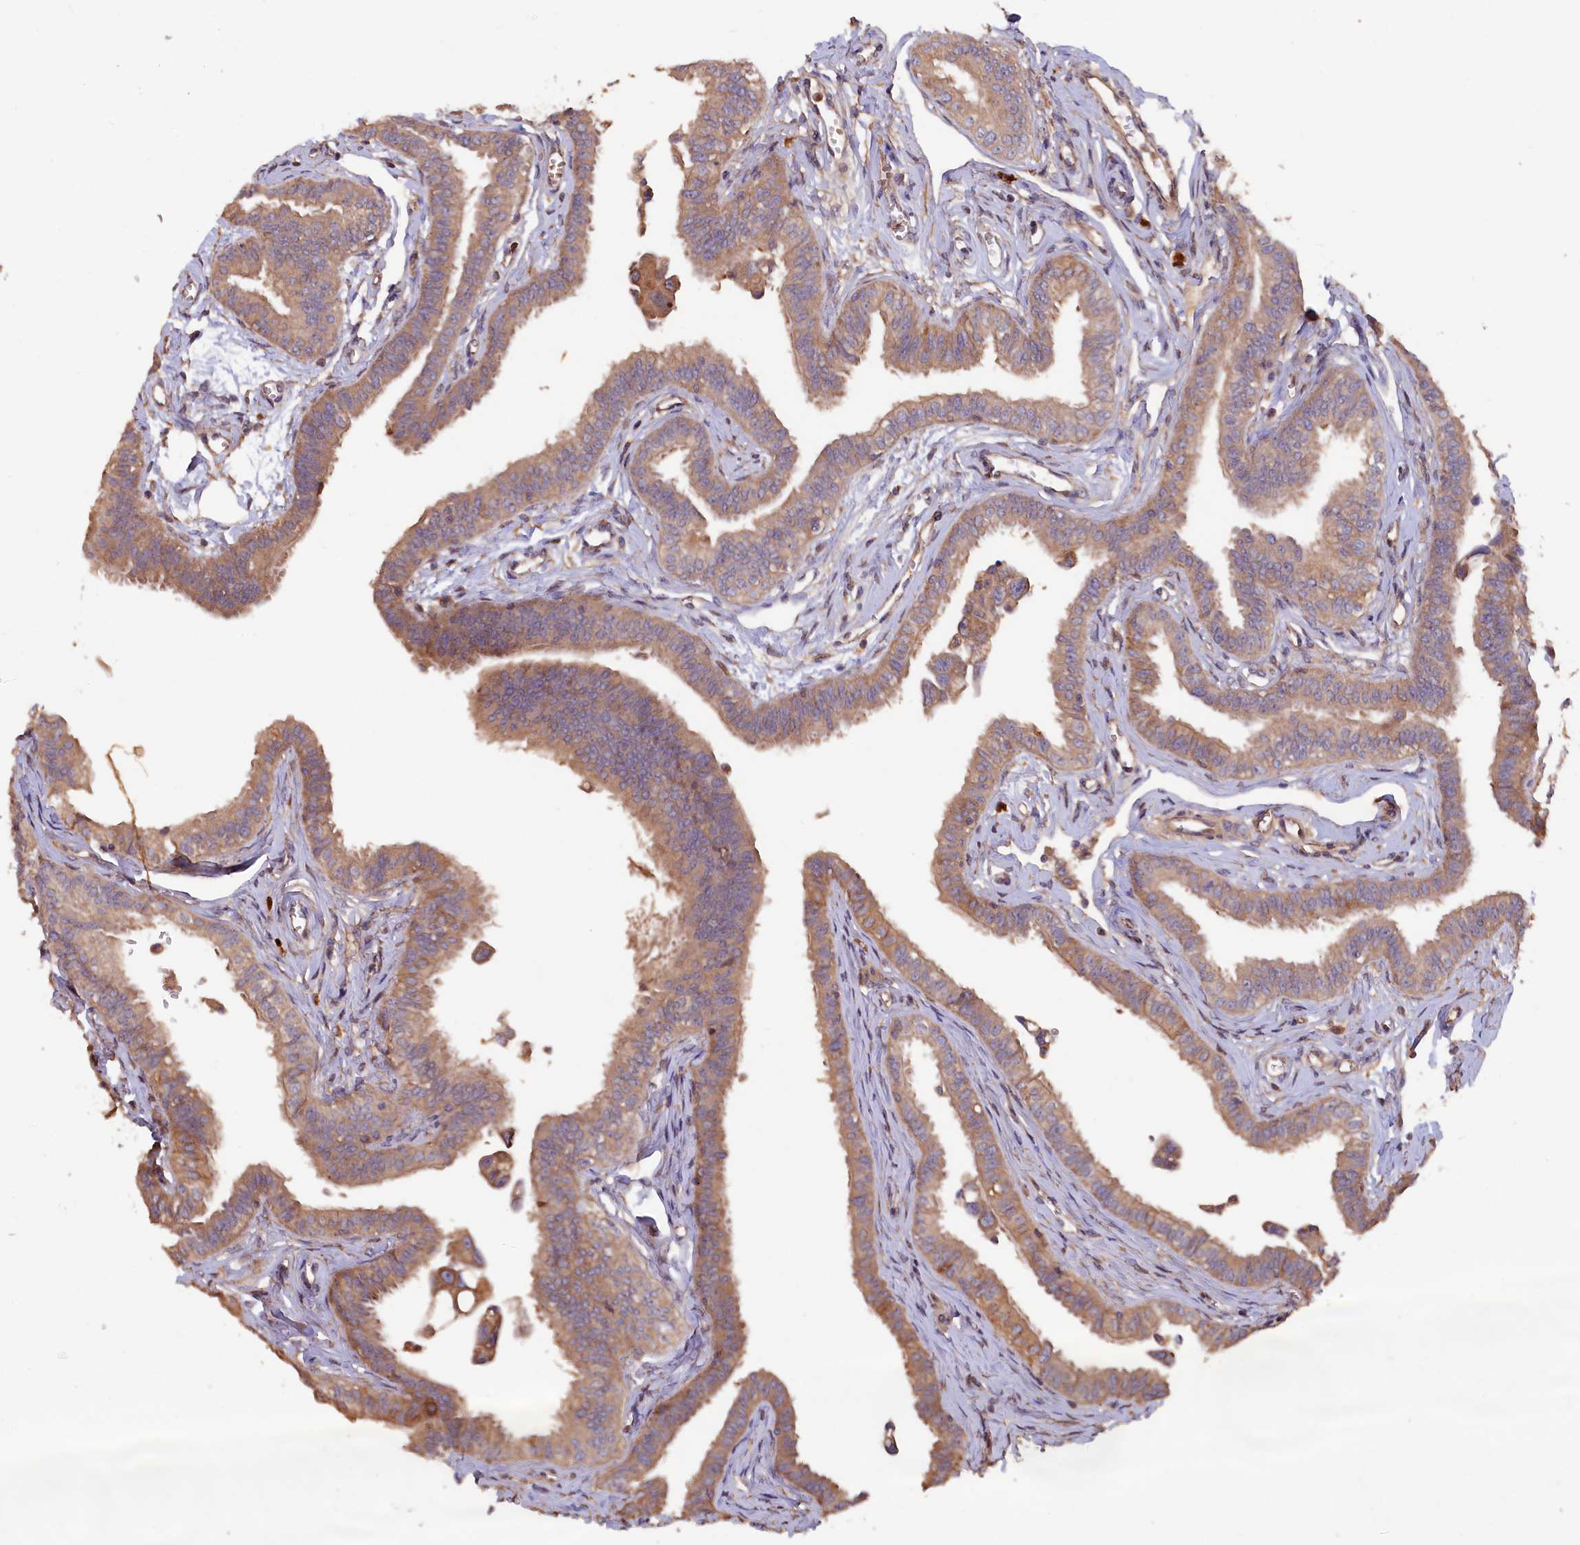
{"staining": {"intensity": "moderate", "quantity": ">75%", "location": "cytoplasmic/membranous"}, "tissue": "fallopian tube", "cell_type": "Glandular cells", "image_type": "normal", "snomed": [{"axis": "morphology", "description": "Normal tissue, NOS"}, {"axis": "morphology", "description": "Carcinoma, NOS"}, {"axis": "topography", "description": "Fallopian tube"}, {"axis": "topography", "description": "Ovary"}], "caption": "Immunohistochemical staining of benign human fallopian tube reveals >75% levels of moderate cytoplasmic/membranous protein positivity in approximately >75% of glandular cells.", "gene": "GREB1L", "patient": {"sex": "female", "age": 59}}